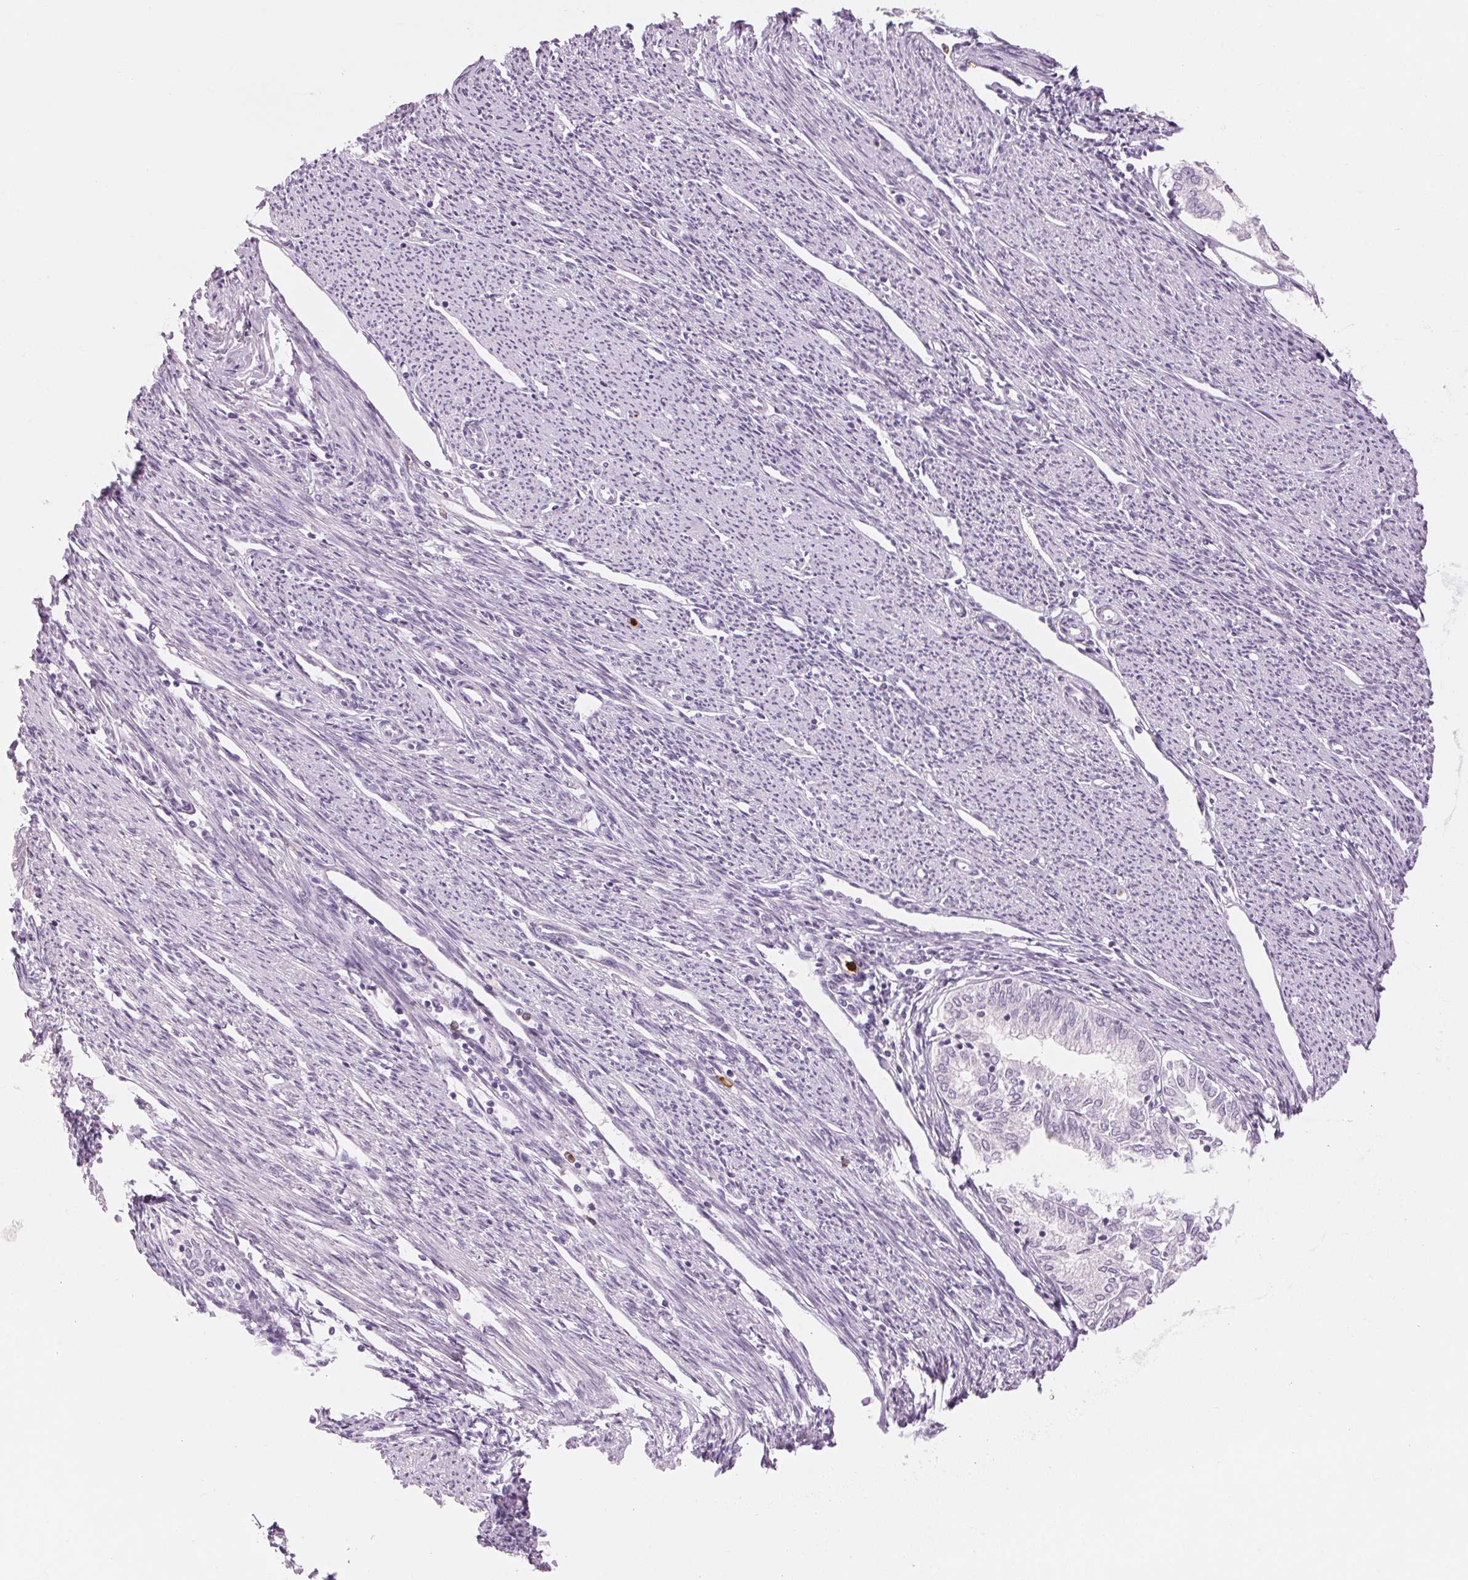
{"staining": {"intensity": "negative", "quantity": "none", "location": "none"}, "tissue": "endometrial cancer", "cell_type": "Tumor cells", "image_type": "cancer", "snomed": [{"axis": "morphology", "description": "Adenocarcinoma, NOS"}, {"axis": "topography", "description": "Endometrium"}], "caption": "Immunohistochemistry of adenocarcinoma (endometrial) reveals no staining in tumor cells.", "gene": "KLK7", "patient": {"sex": "female", "age": 79}}